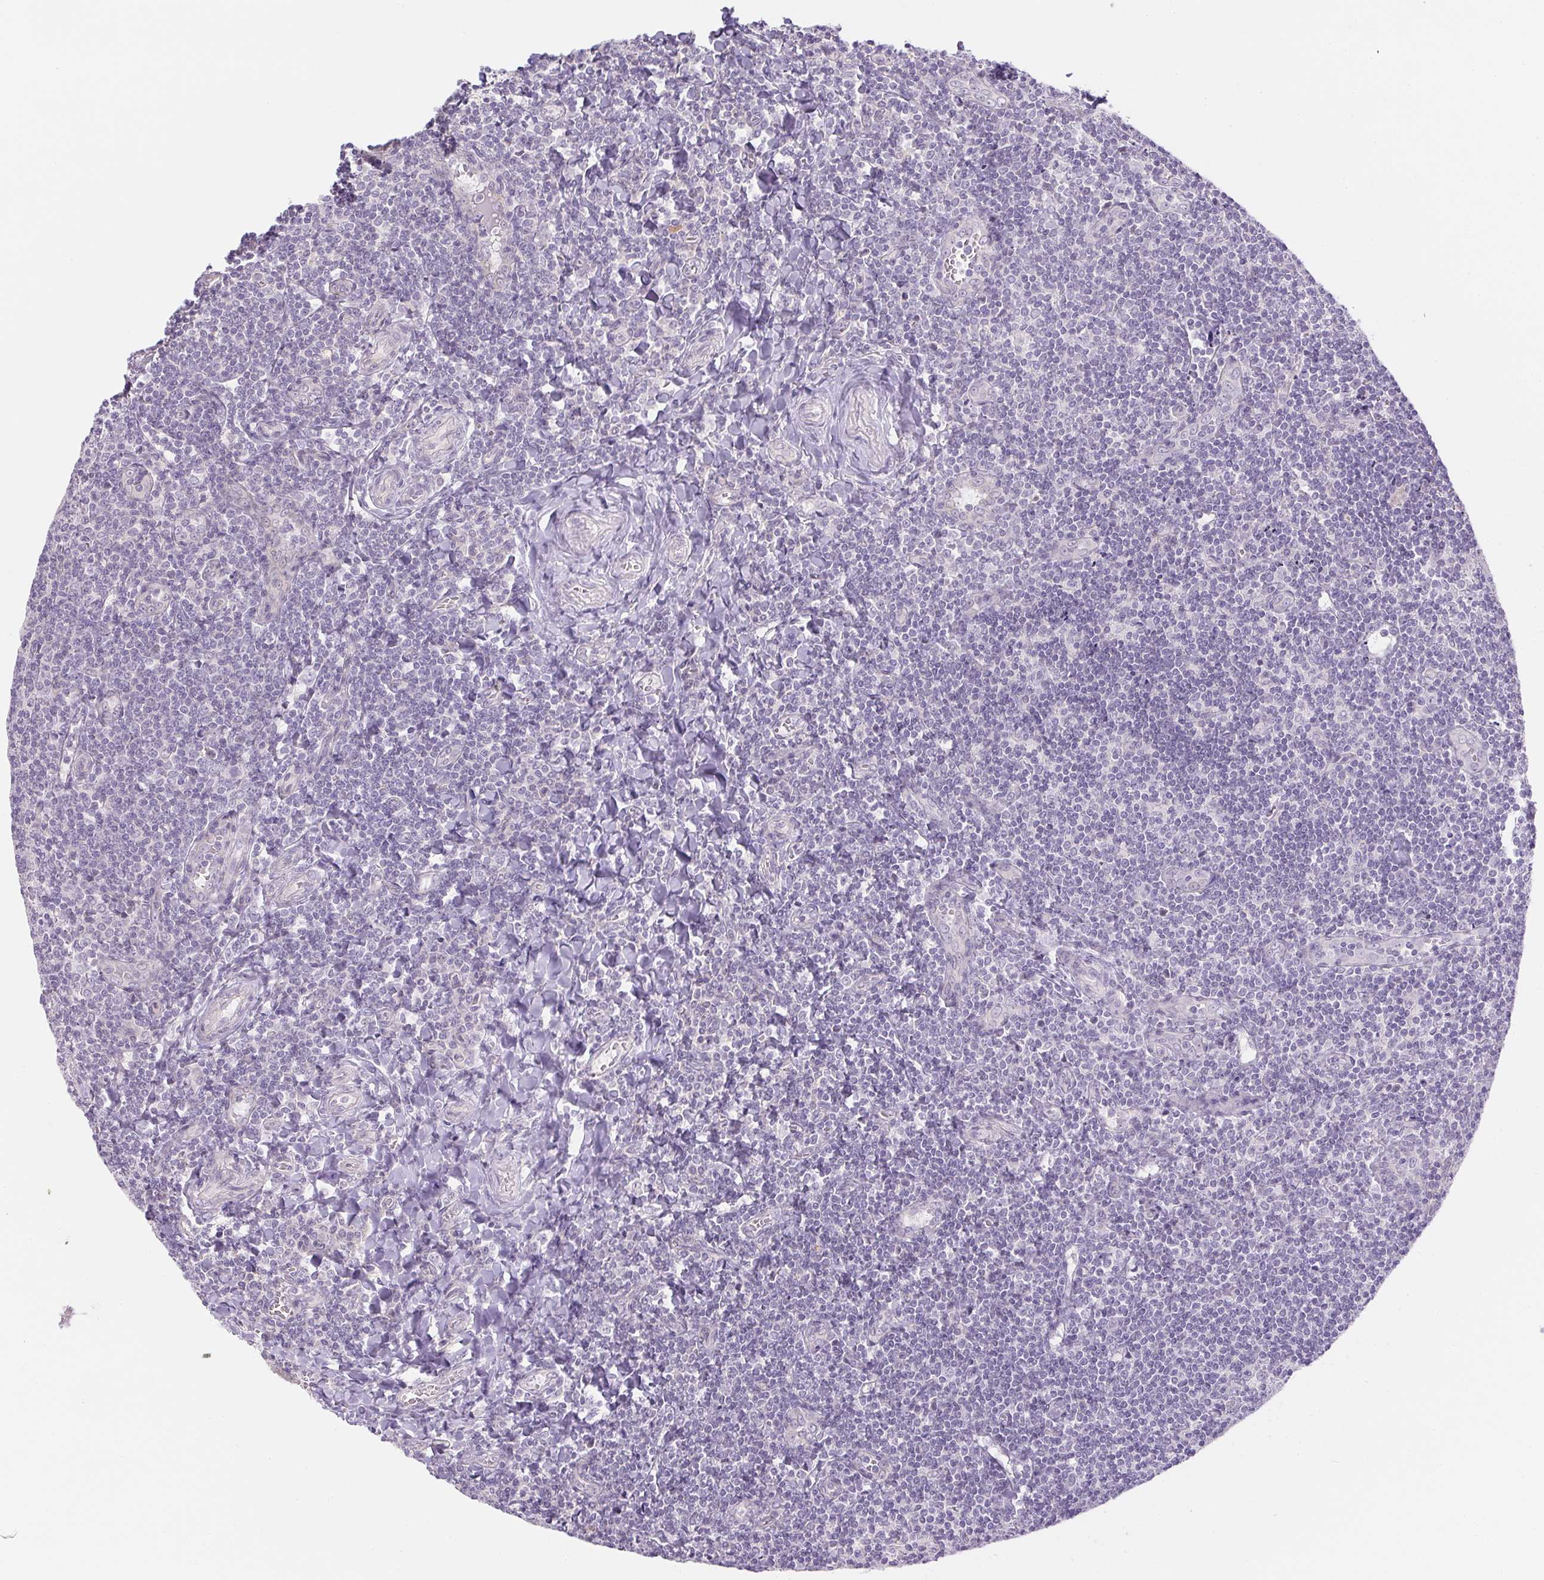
{"staining": {"intensity": "negative", "quantity": "none", "location": "none"}, "tissue": "tonsil", "cell_type": "Germinal center cells", "image_type": "normal", "snomed": [{"axis": "morphology", "description": "Normal tissue, NOS"}, {"axis": "morphology", "description": "Inflammation, NOS"}, {"axis": "topography", "description": "Tonsil"}], "caption": "Tonsil stained for a protein using IHC exhibits no positivity germinal center cells.", "gene": "CTCFL", "patient": {"sex": "female", "age": 31}}